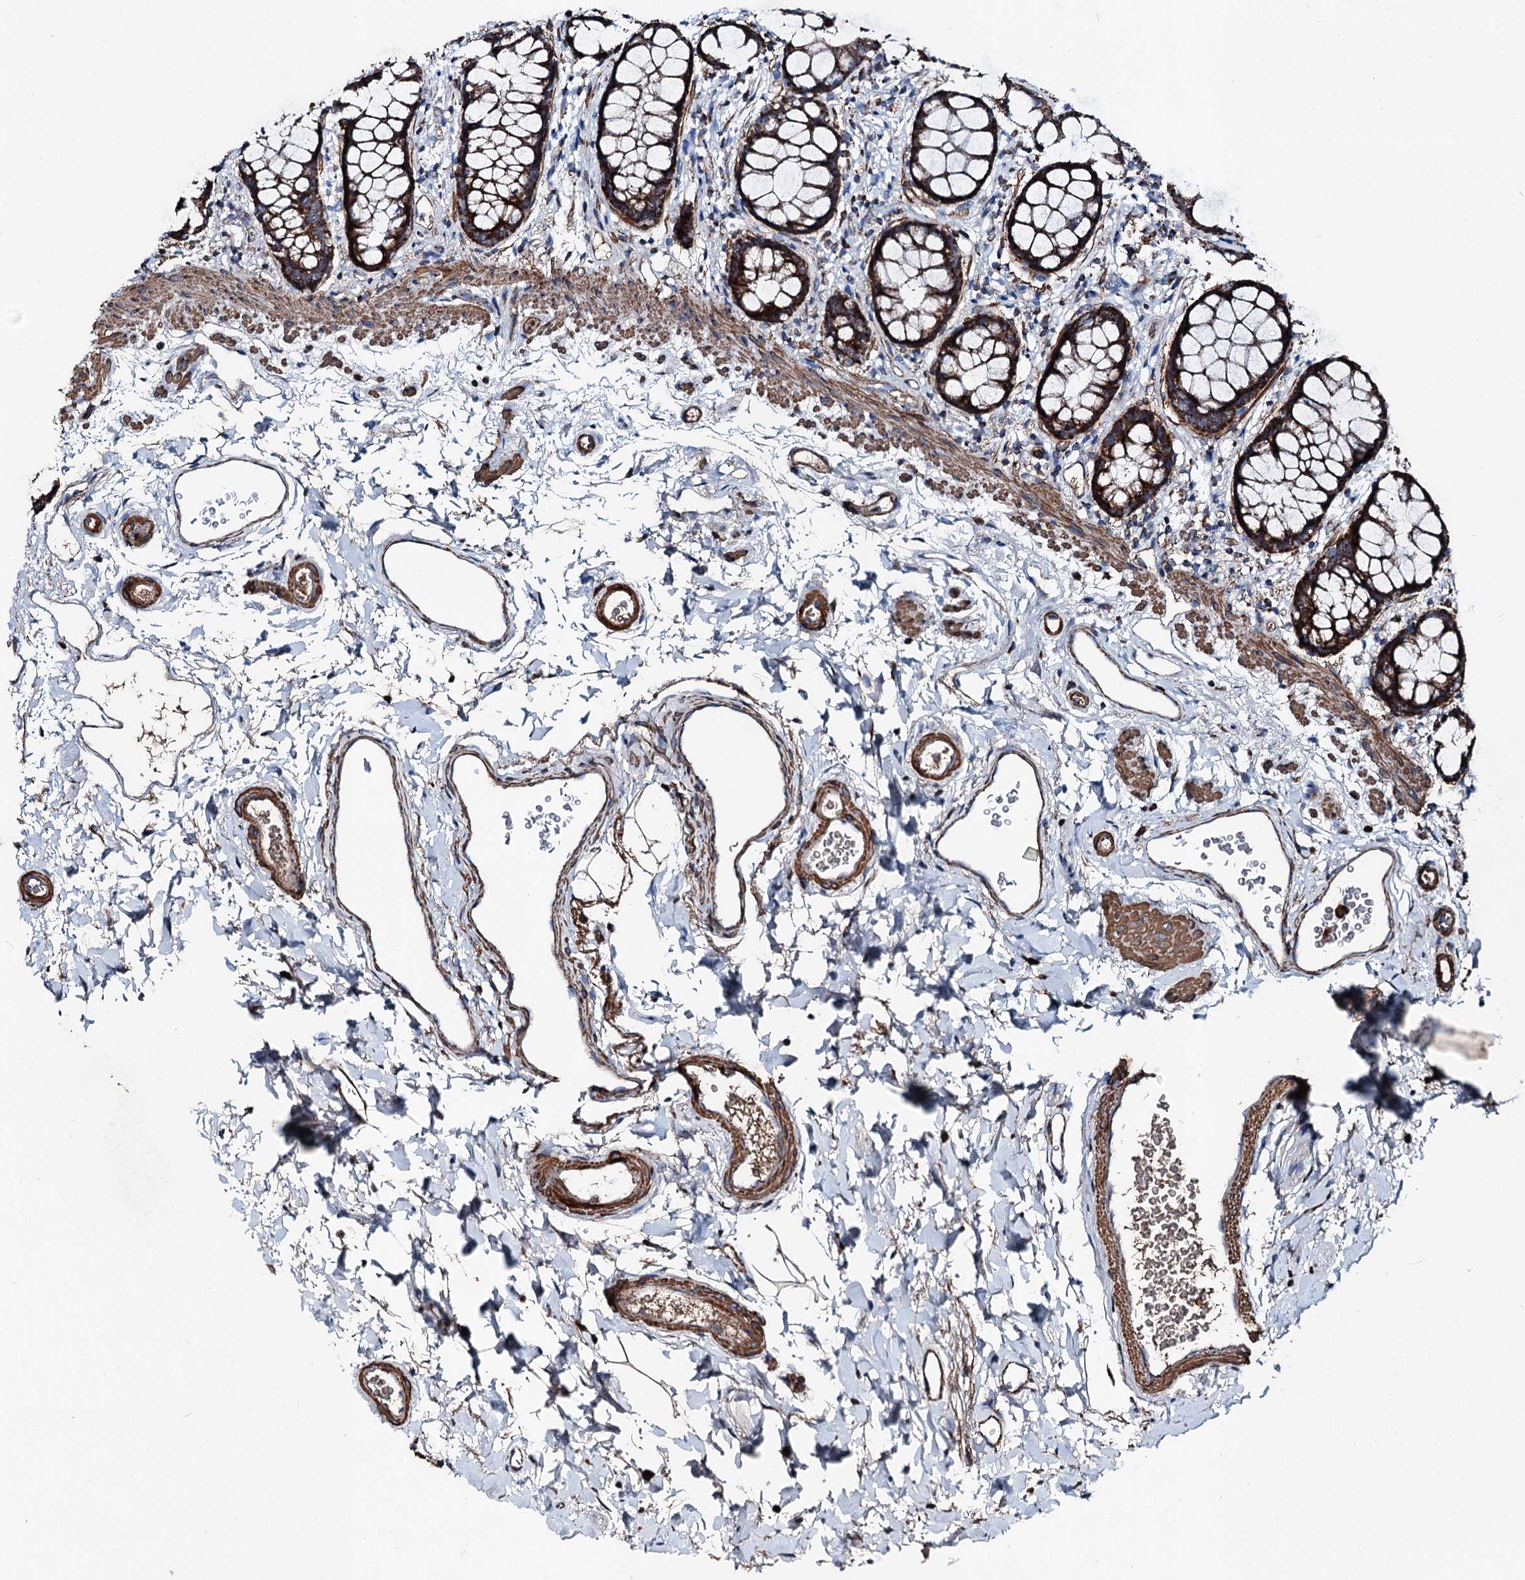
{"staining": {"intensity": "strong", "quantity": ">75%", "location": "cytoplasmic/membranous"}, "tissue": "rectum", "cell_type": "Glandular cells", "image_type": "normal", "snomed": [{"axis": "morphology", "description": "Normal tissue, NOS"}, {"axis": "topography", "description": "Rectum"}], "caption": "About >75% of glandular cells in benign rectum display strong cytoplasmic/membranous protein staining as visualized by brown immunohistochemical staining.", "gene": "DDIAS", "patient": {"sex": "female", "age": 65}}